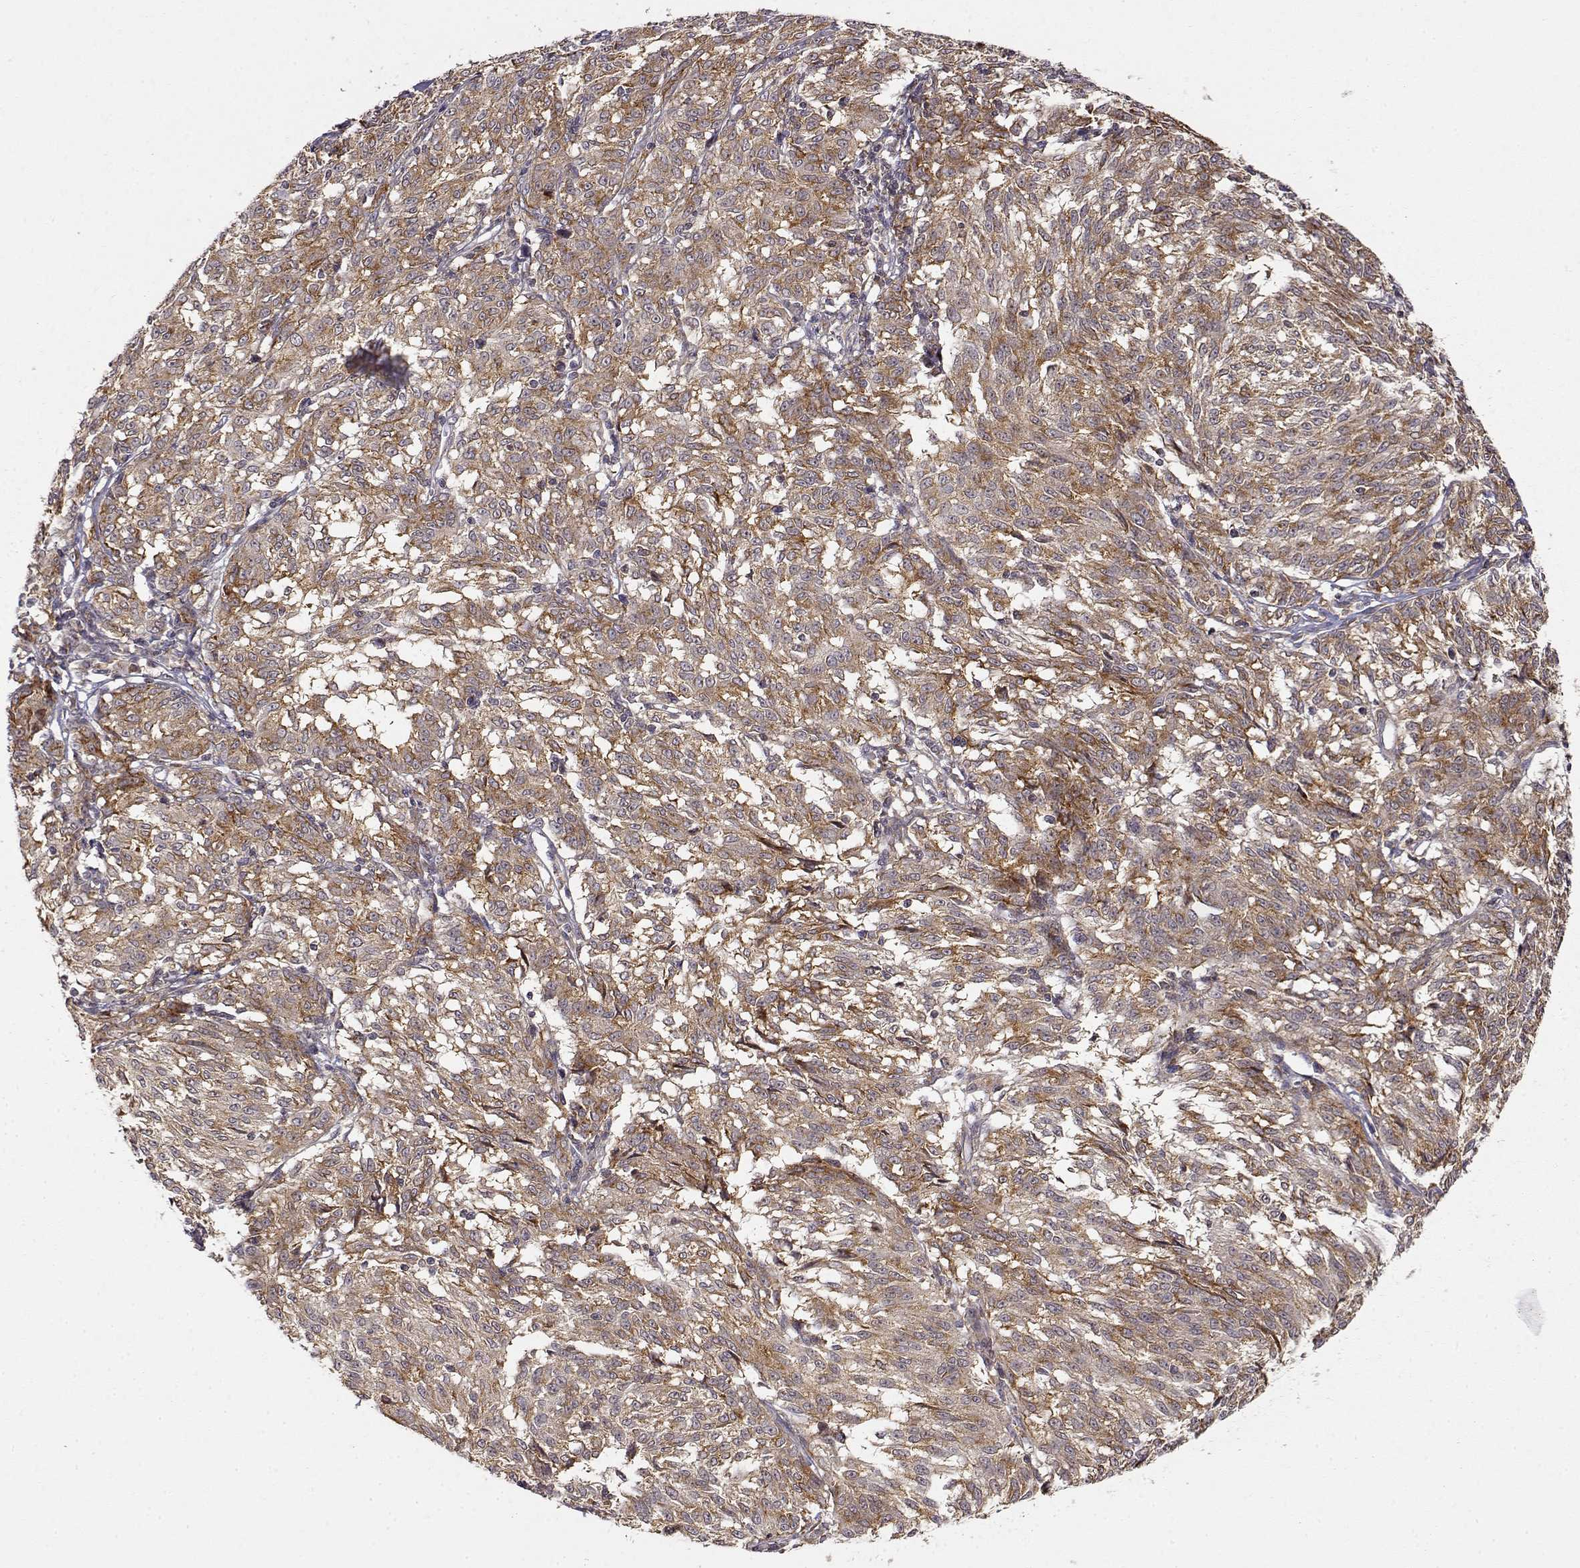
{"staining": {"intensity": "moderate", "quantity": ">75%", "location": "cytoplasmic/membranous"}, "tissue": "melanoma", "cell_type": "Tumor cells", "image_type": "cancer", "snomed": [{"axis": "morphology", "description": "Malignant melanoma, NOS"}, {"axis": "topography", "description": "Skin"}], "caption": "Protein expression by immunohistochemistry exhibits moderate cytoplasmic/membranous positivity in approximately >75% of tumor cells in malignant melanoma.", "gene": "RNF13", "patient": {"sex": "female", "age": 72}}